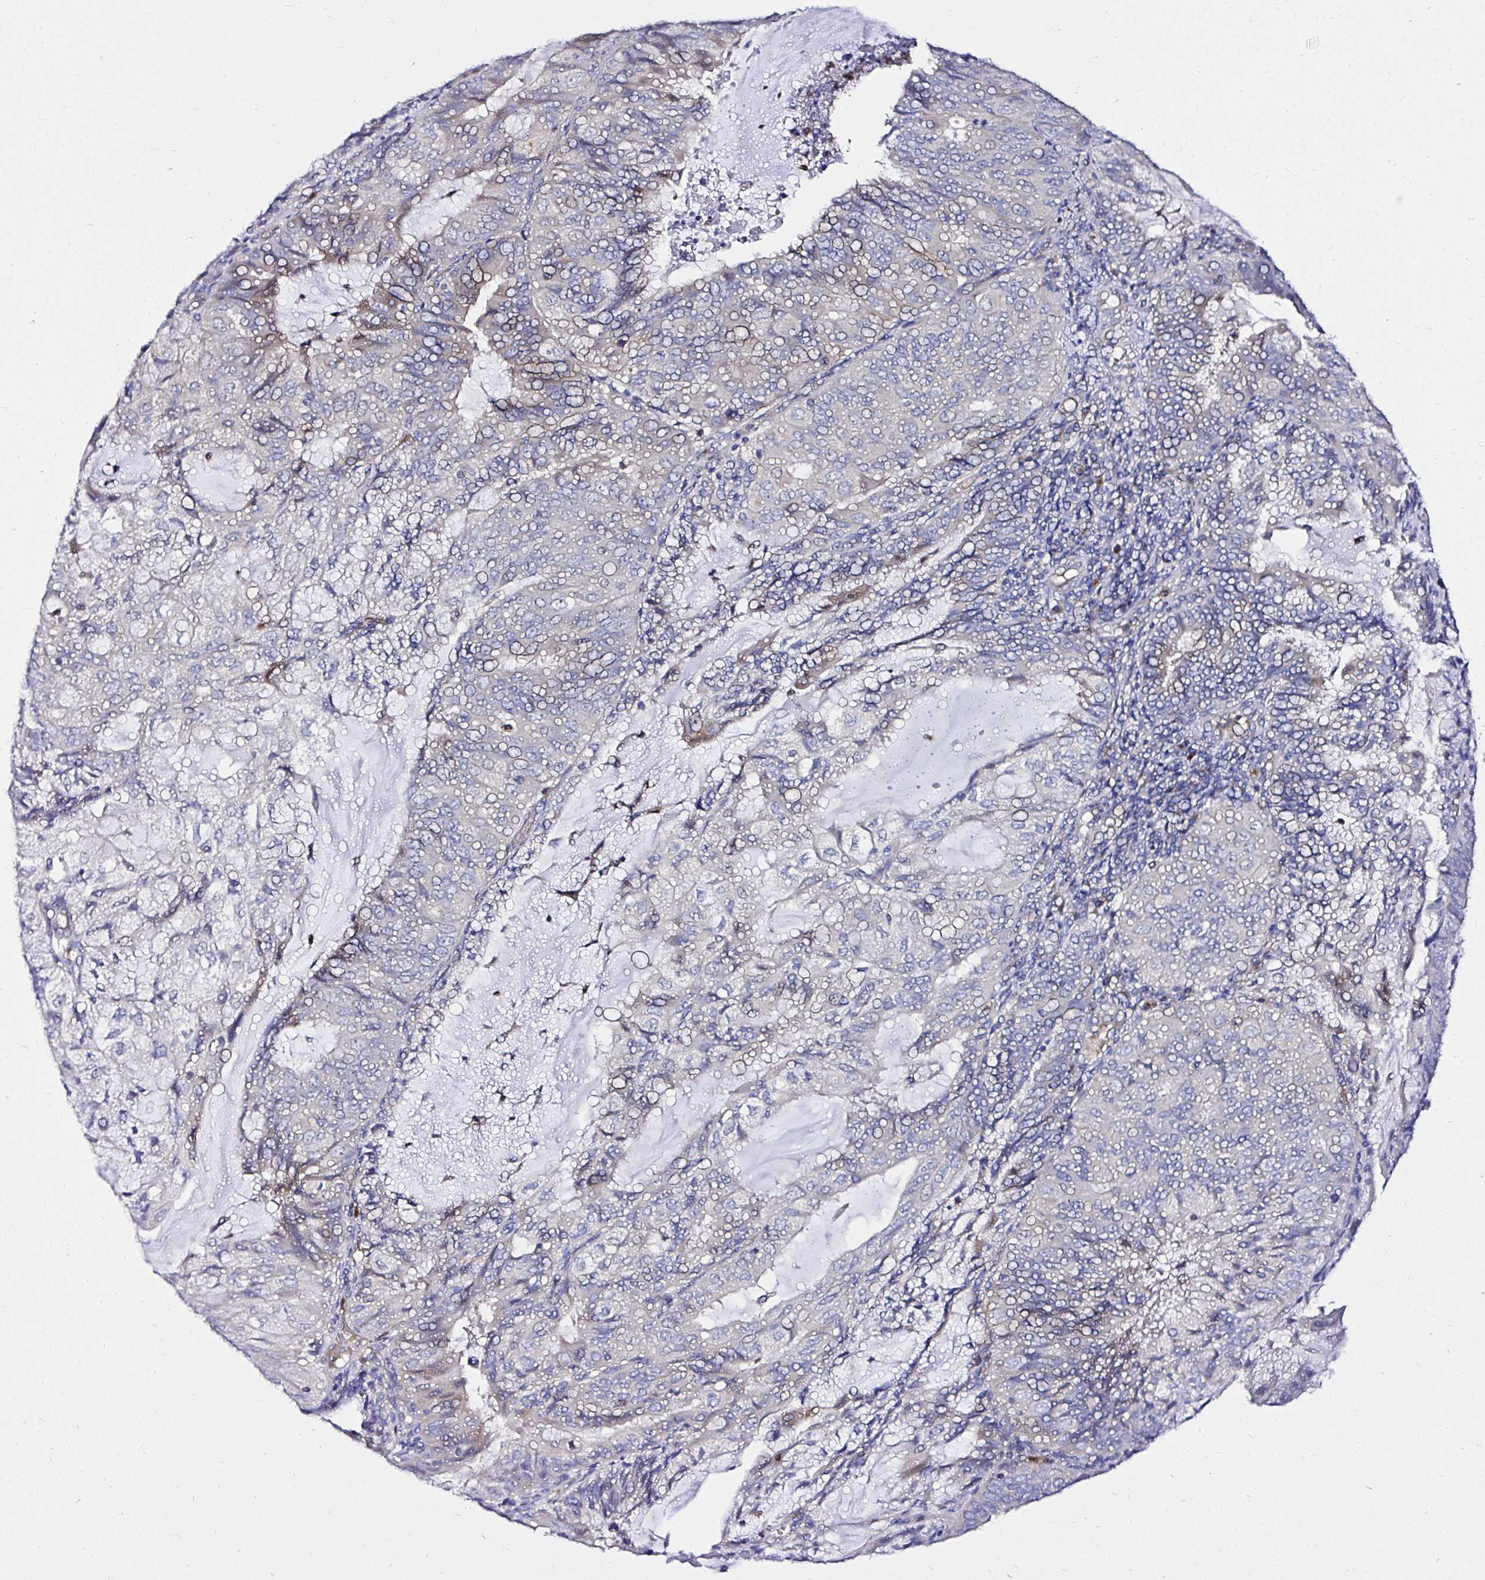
{"staining": {"intensity": "negative", "quantity": "none", "location": "none"}, "tissue": "endometrial cancer", "cell_type": "Tumor cells", "image_type": "cancer", "snomed": [{"axis": "morphology", "description": "Adenocarcinoma, NOS"}, {"axis": "topography", "description": "Endometrium"}], "caption": "Immunohistochemistry histopathology image of endometrial adenocarcinoma stained for a protein (brown), which reveals no staining in tumor cells.", "gene": "DEPDC5", "patient": {"sex": "female", "age": 81}}